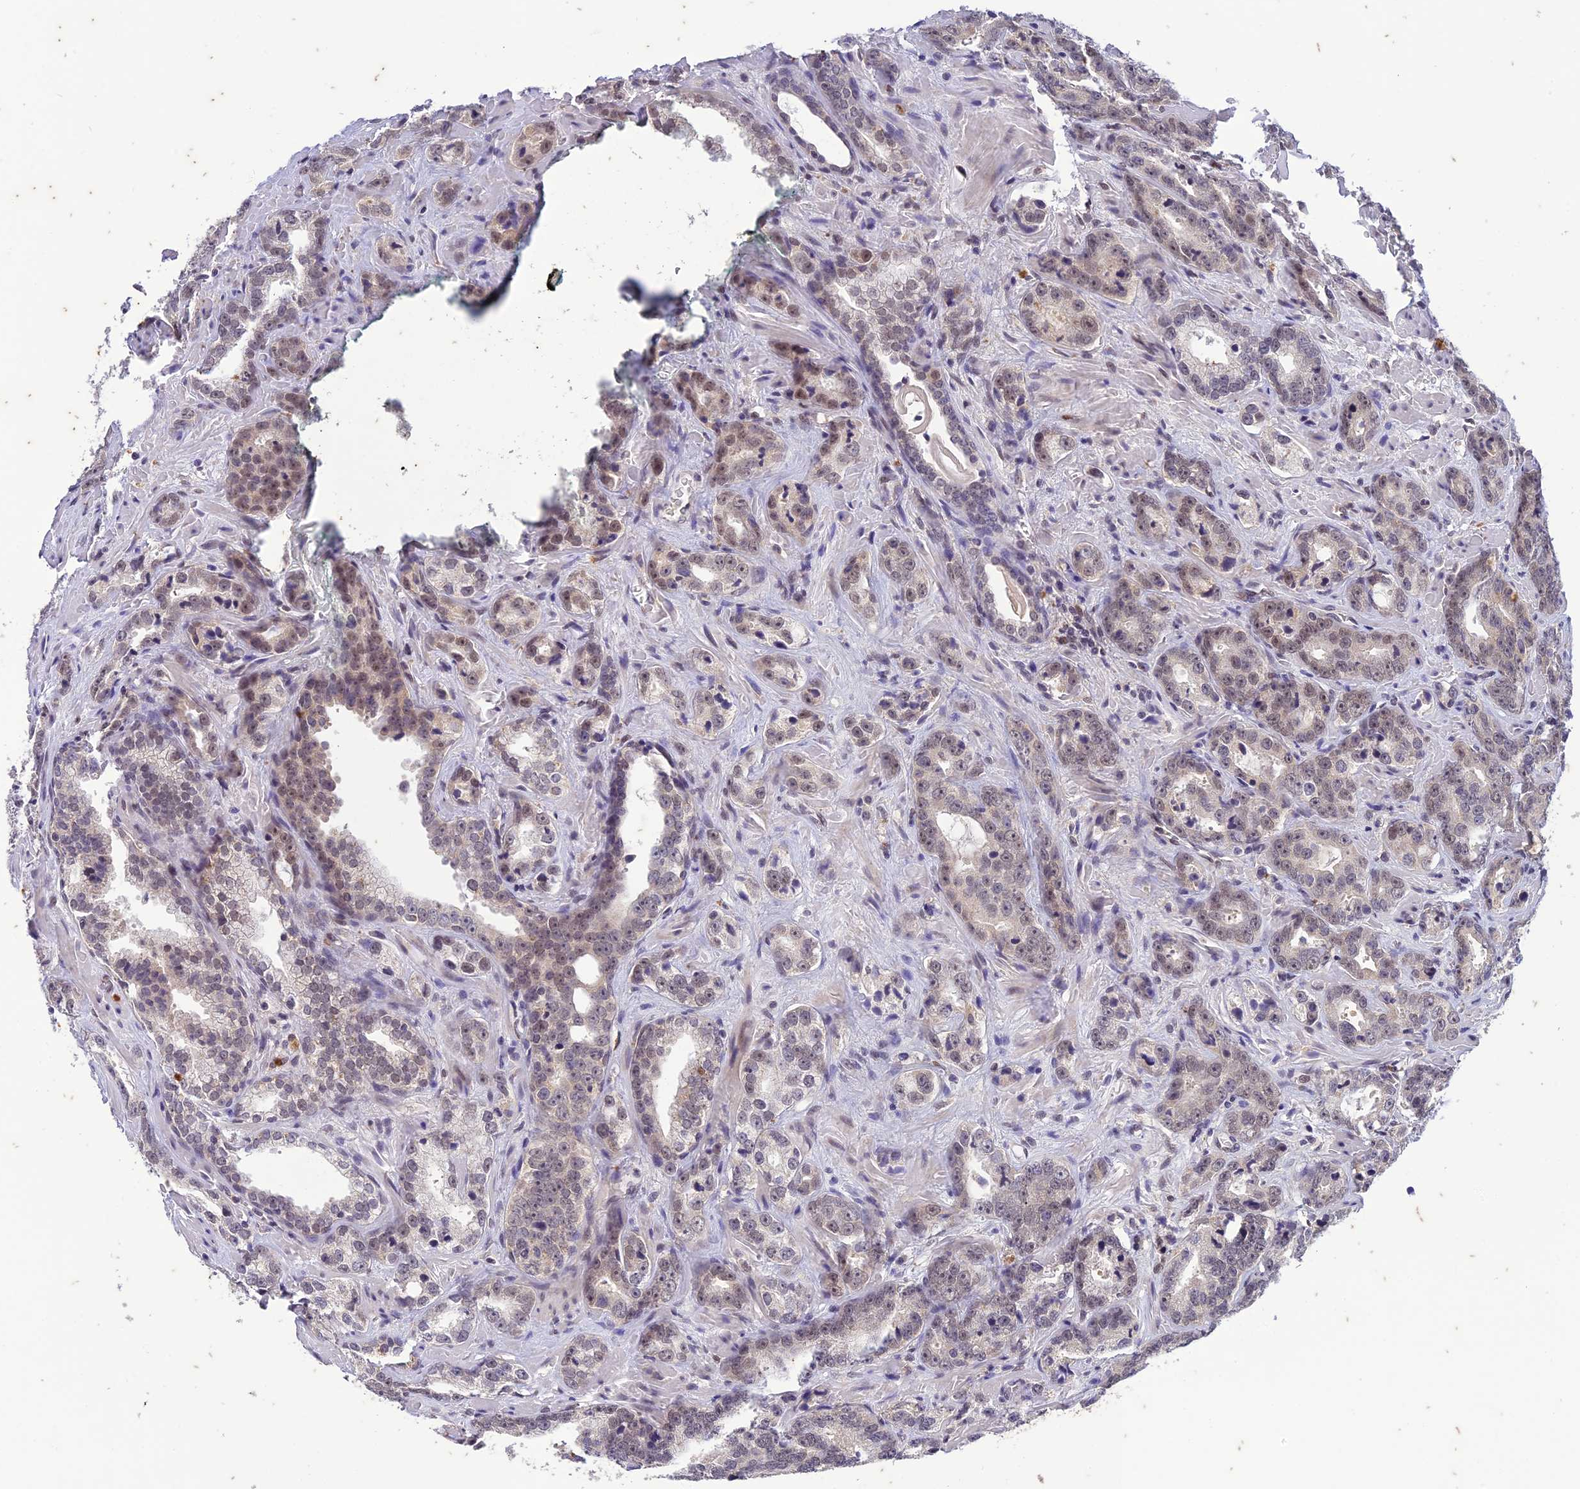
{"staining": {"intensity": "weak", "quantity": "<25%", "location": "nuclear"}, "tissue": "prostate cancer", "cell_type": "Tumor cells", "image_type": "cancer", "snomed": [{"axis": "morphology", "description": "Adenocarcinoma, High grade"}, {"axis": "topography", "description": "Prostate"}], "caption": "An image of human prostate high-grade adenocarcinoma is negative for staining in tumor cells.", "gene": "POP4", "patient": {"sex": "male", "age": 62}}